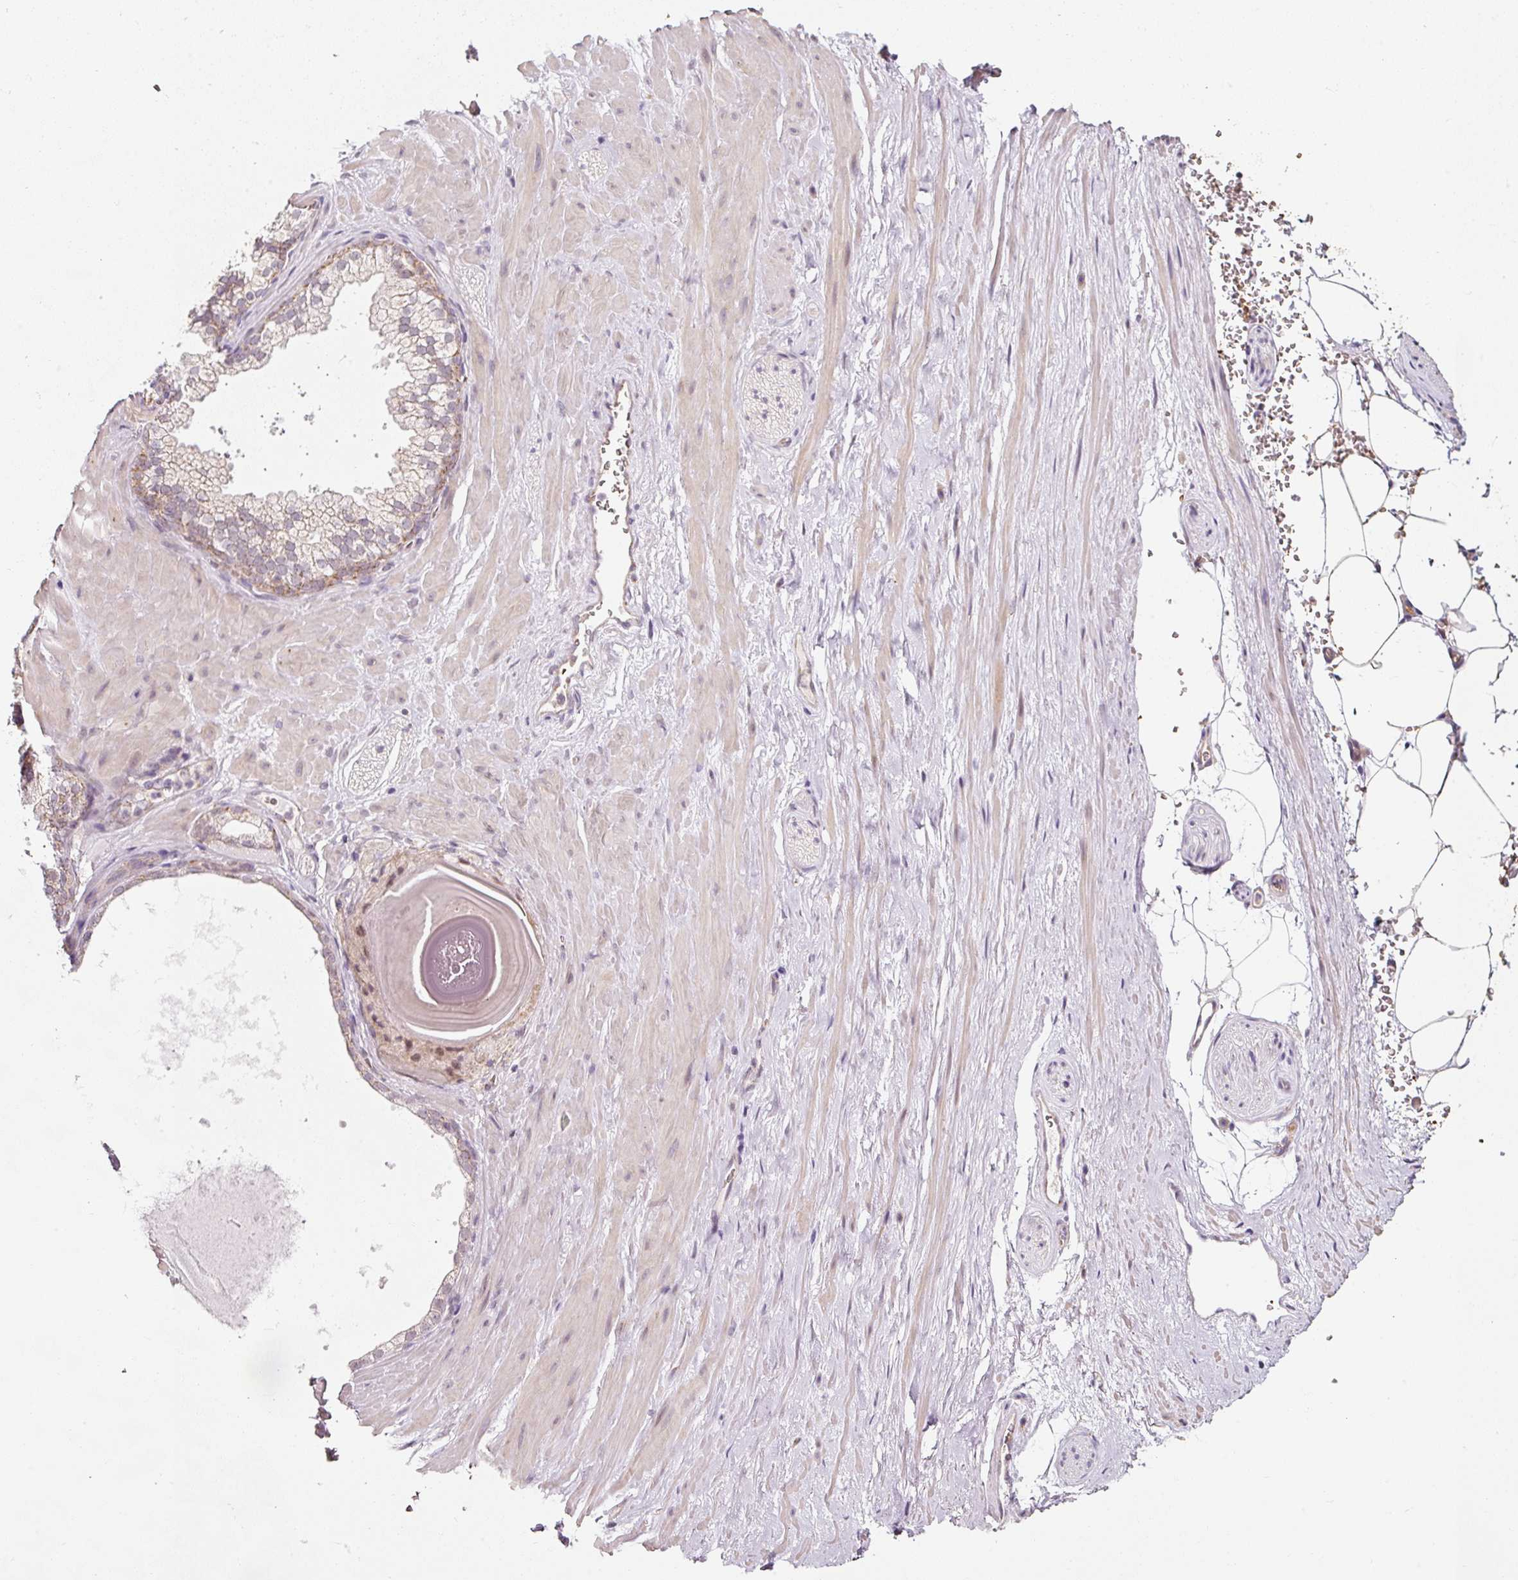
{"staining": {"intensity": "negative", "quantity": "none", "location": "none"}, "tissue": "adipose tissue", "cell_type": "Adipocytes", "image_type": "normal", "snomed": [{"axis": "morphology", "description": "Normal tissue, NOS"}, {"axis": "topography", "description": "Prostate"}, {"axis": "topography", "description": "Peripheral nerve tissue"}], "caption": "DAB immunohistochemical staining of normal human adipose tissue demonstrates no significant staining in adipocytes. (DAB IHC with hematoxylin counter stain).", "gene": "ZNF460", "patient": {"sex": "male", "age": 61}}